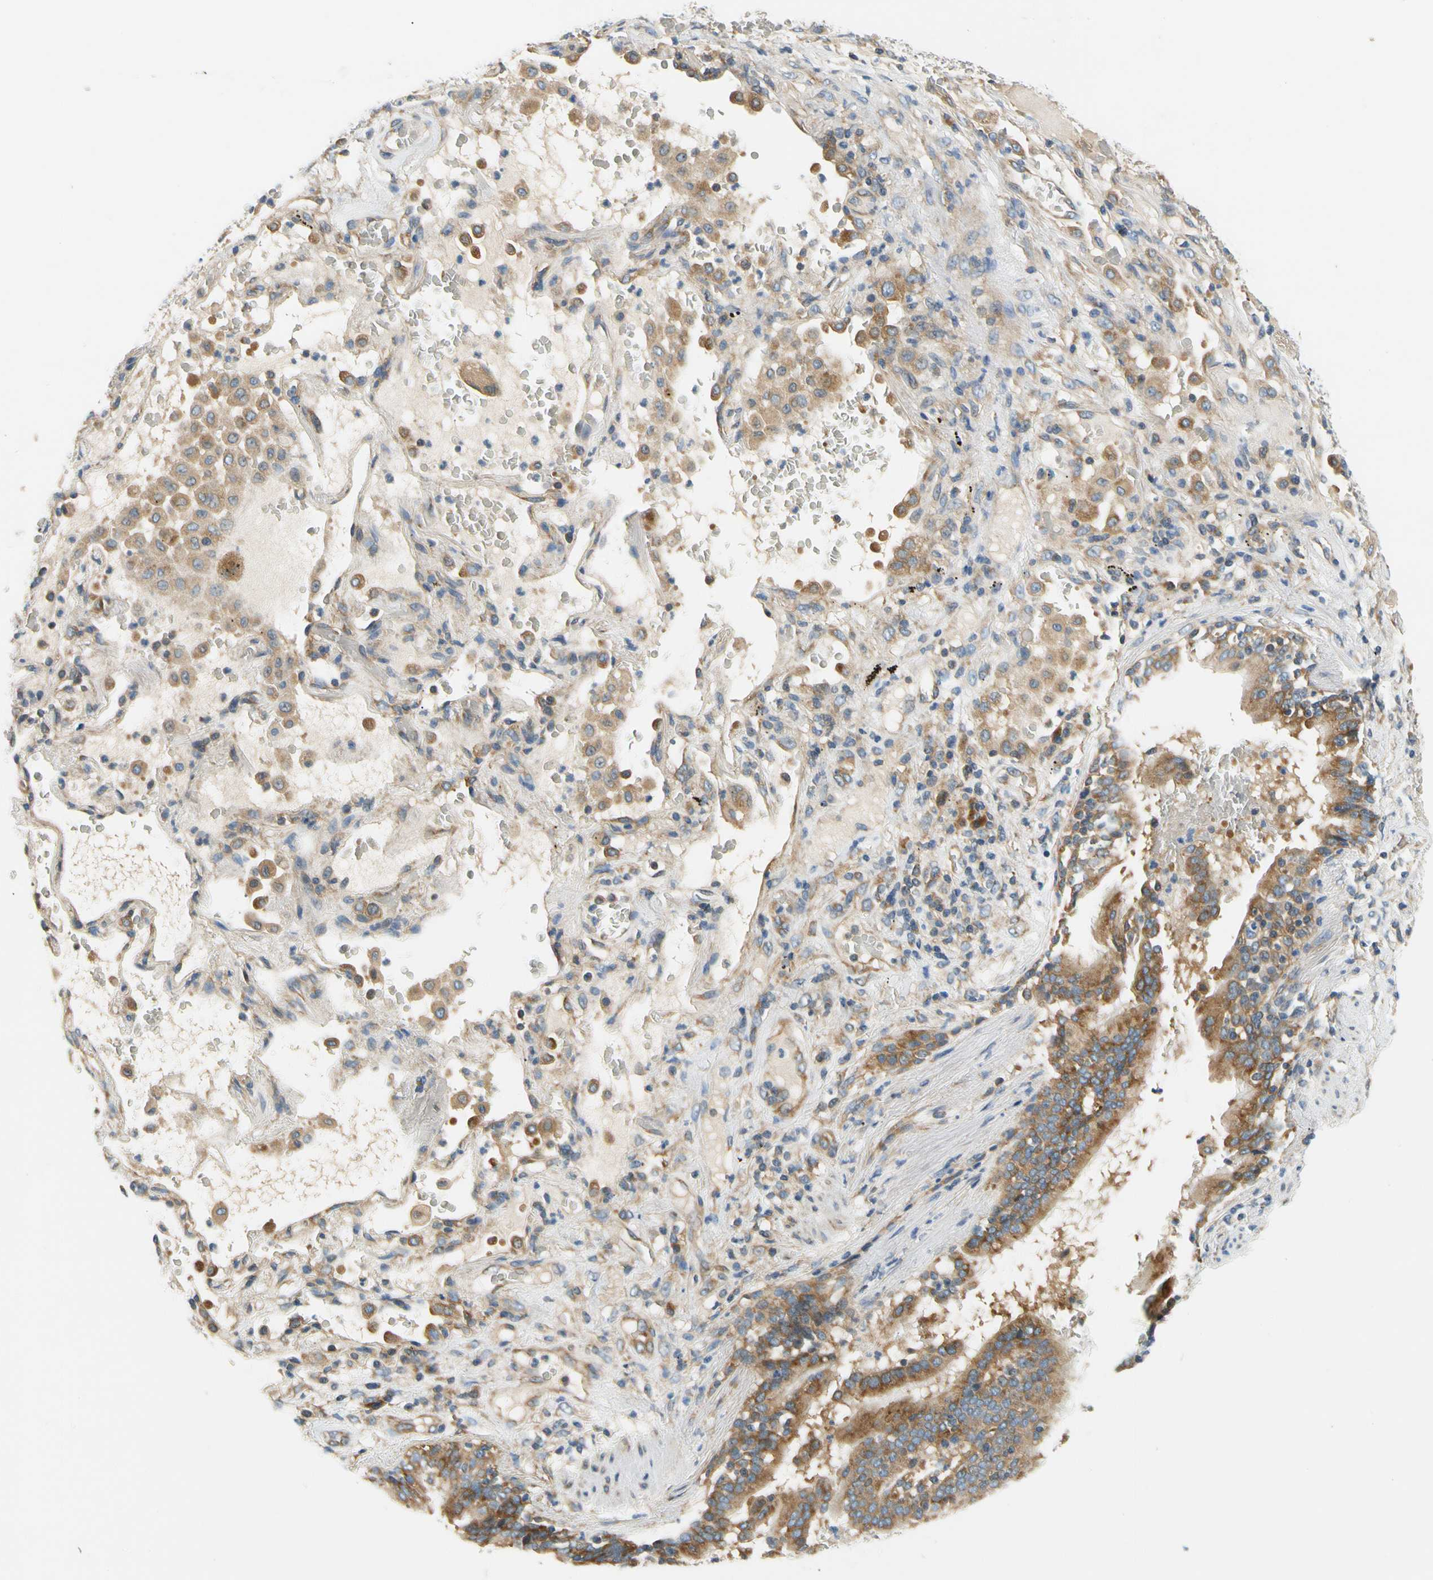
{"staining": {"intensity": "moderate", "quantity": ">75%", "location": "cytoplasmic/membranous"}, "tissue": "lung cancer", "cell_type": "Tumor cells", "image_type": "cancer", "snomed": [{"axis": "morphology", "description": "Squamous cell carcinoma, NOS"}, {"axis": "topography", "description": "Lung"}], "caption": "A photomicrograph of lung squamous cell carcinoma stained for a protein reveals moderate cytoplasmic/membranous brown staining in tumor cells.", "gene": "LRRC47", "patient": {"sex": "male", "age": 57}}